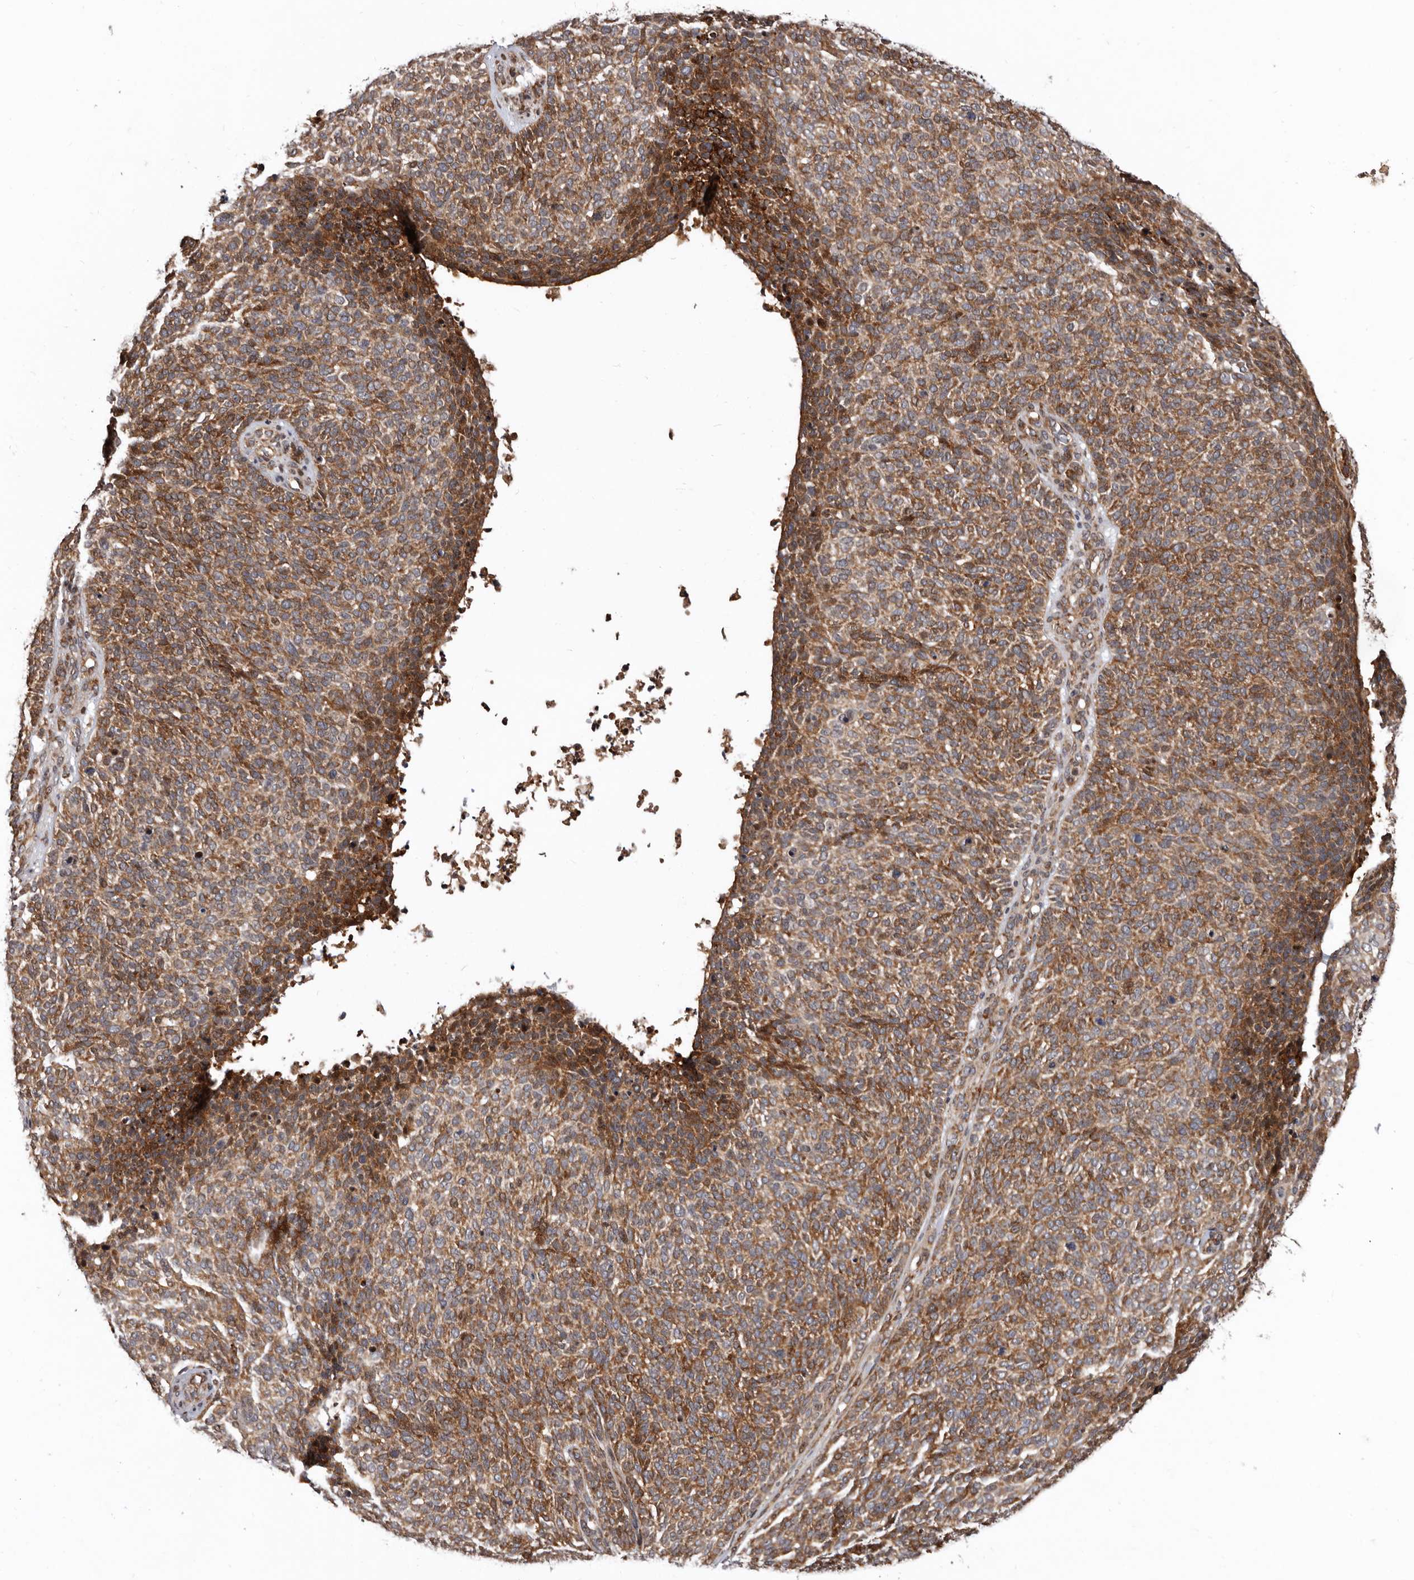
{"staining": {"intensity": "moderate", "quantity": ">75%", "location": "cytoplasmic/membranous"}, "tissue": "skin cancer", "cell_type": "Tumor cells", "image_type": "cancer", "snomed": [{"axis": "morphology", "description": "Squamous cell carcinoma, NOS"}, {"axis": "topography", "description": "Skin"}], "caption": "Human skin squamous cell carcinoma stained with a brown dye demonstrates moderate cytoplasmic/membranous positive expression in approximately >75% of tumor cells.", "gene": "WEE2", "patient": {"sex": "female", "age": 90}}